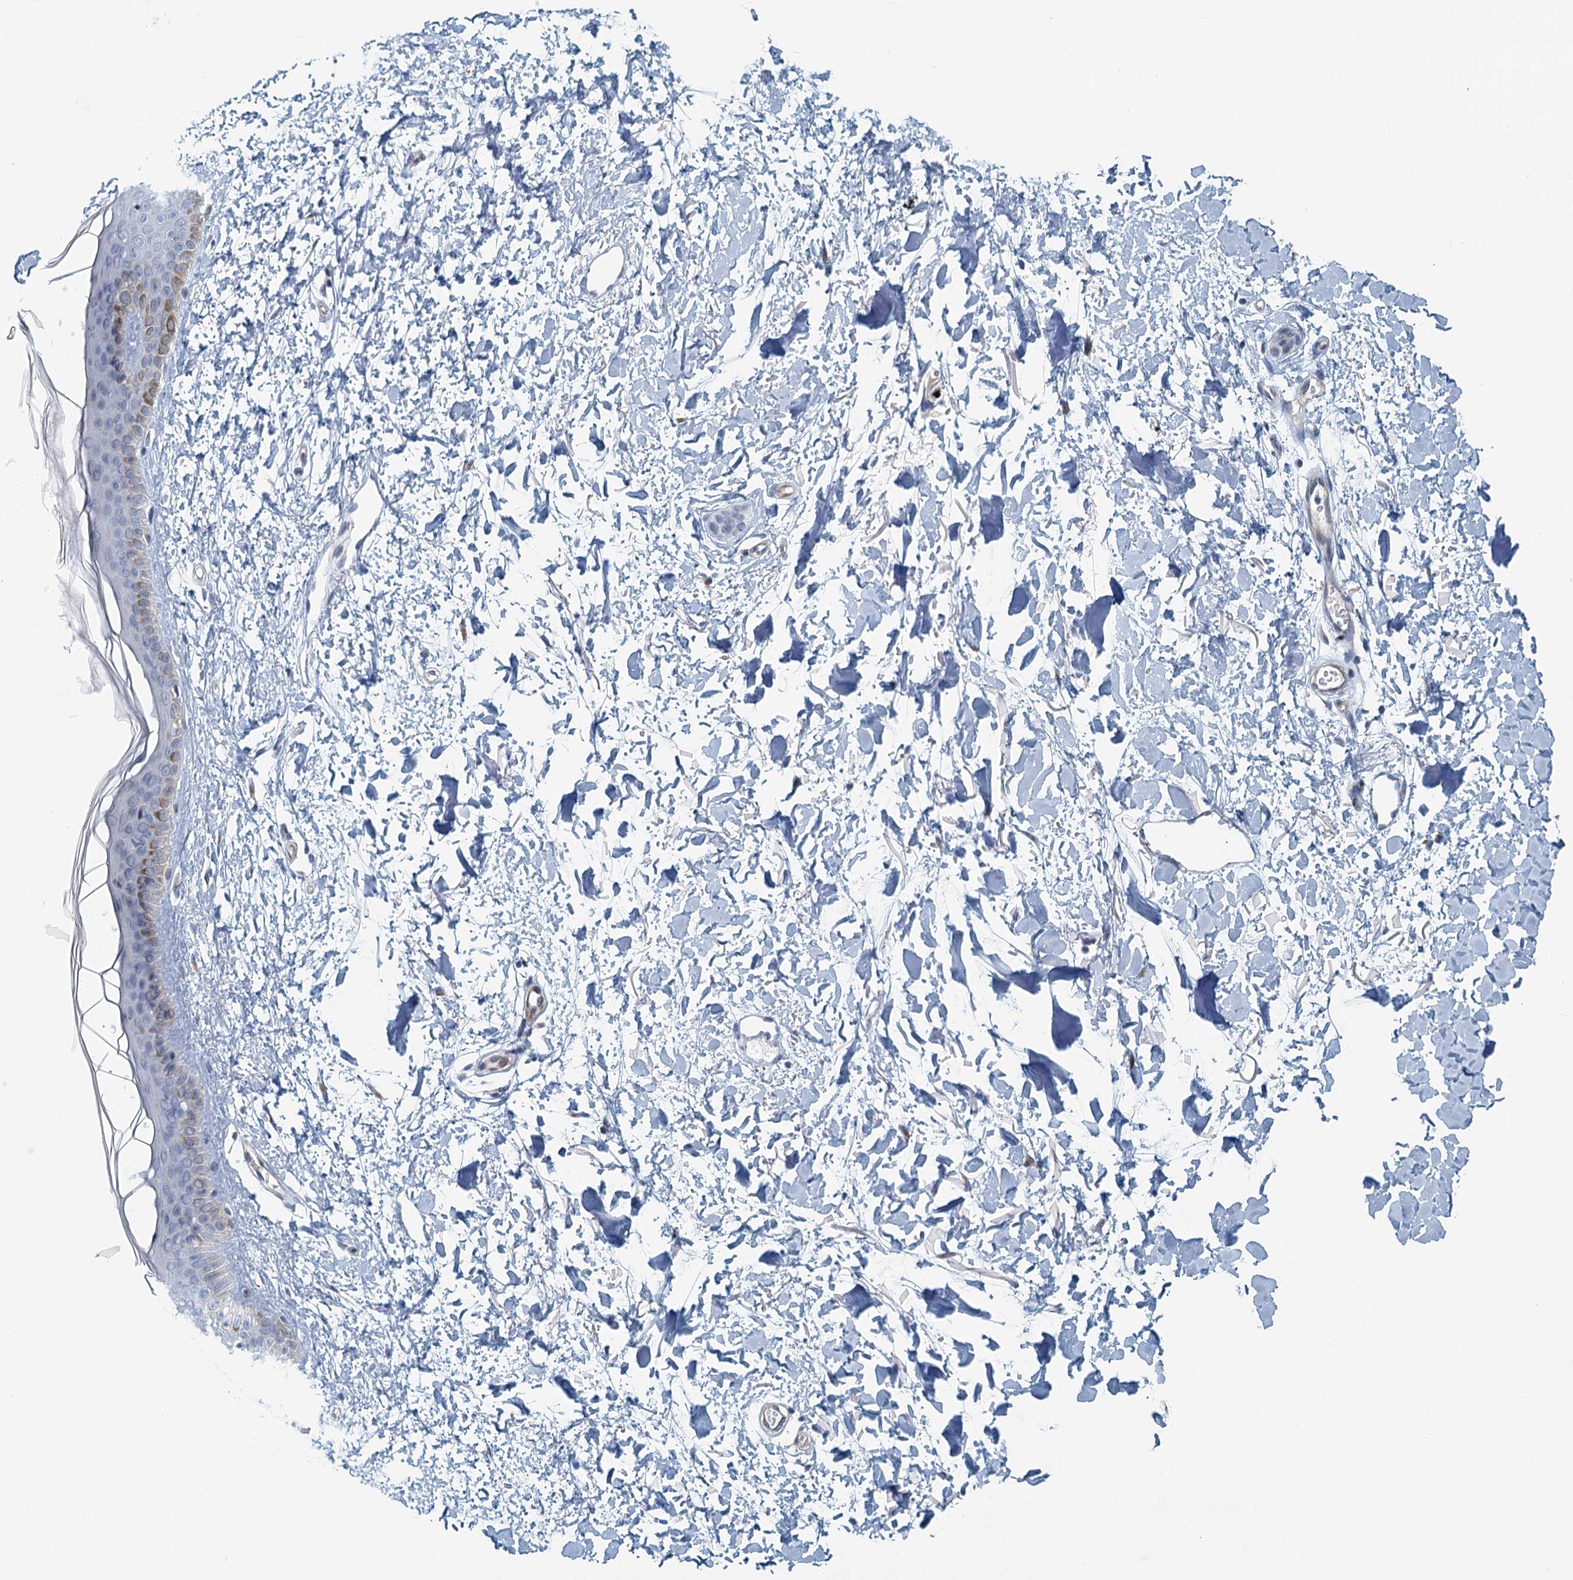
{"staining": {"intensity": "negative", "quantity": "none", "location": "none"}, "tissue": "skin", "cell_type": "Fibroblasts", "image_type": "normal", "snomed": [{"axis": "morphology", "description": "Normal tissue, NOS"}, {"axis": "topography", "description": "Skin"}], "caption": "Immunohistochemical staining of benign skin exhibits no significant expression in fibroblasts.", "gene": "ZNF527", "patient": {"sex": "female", "age": 58}}